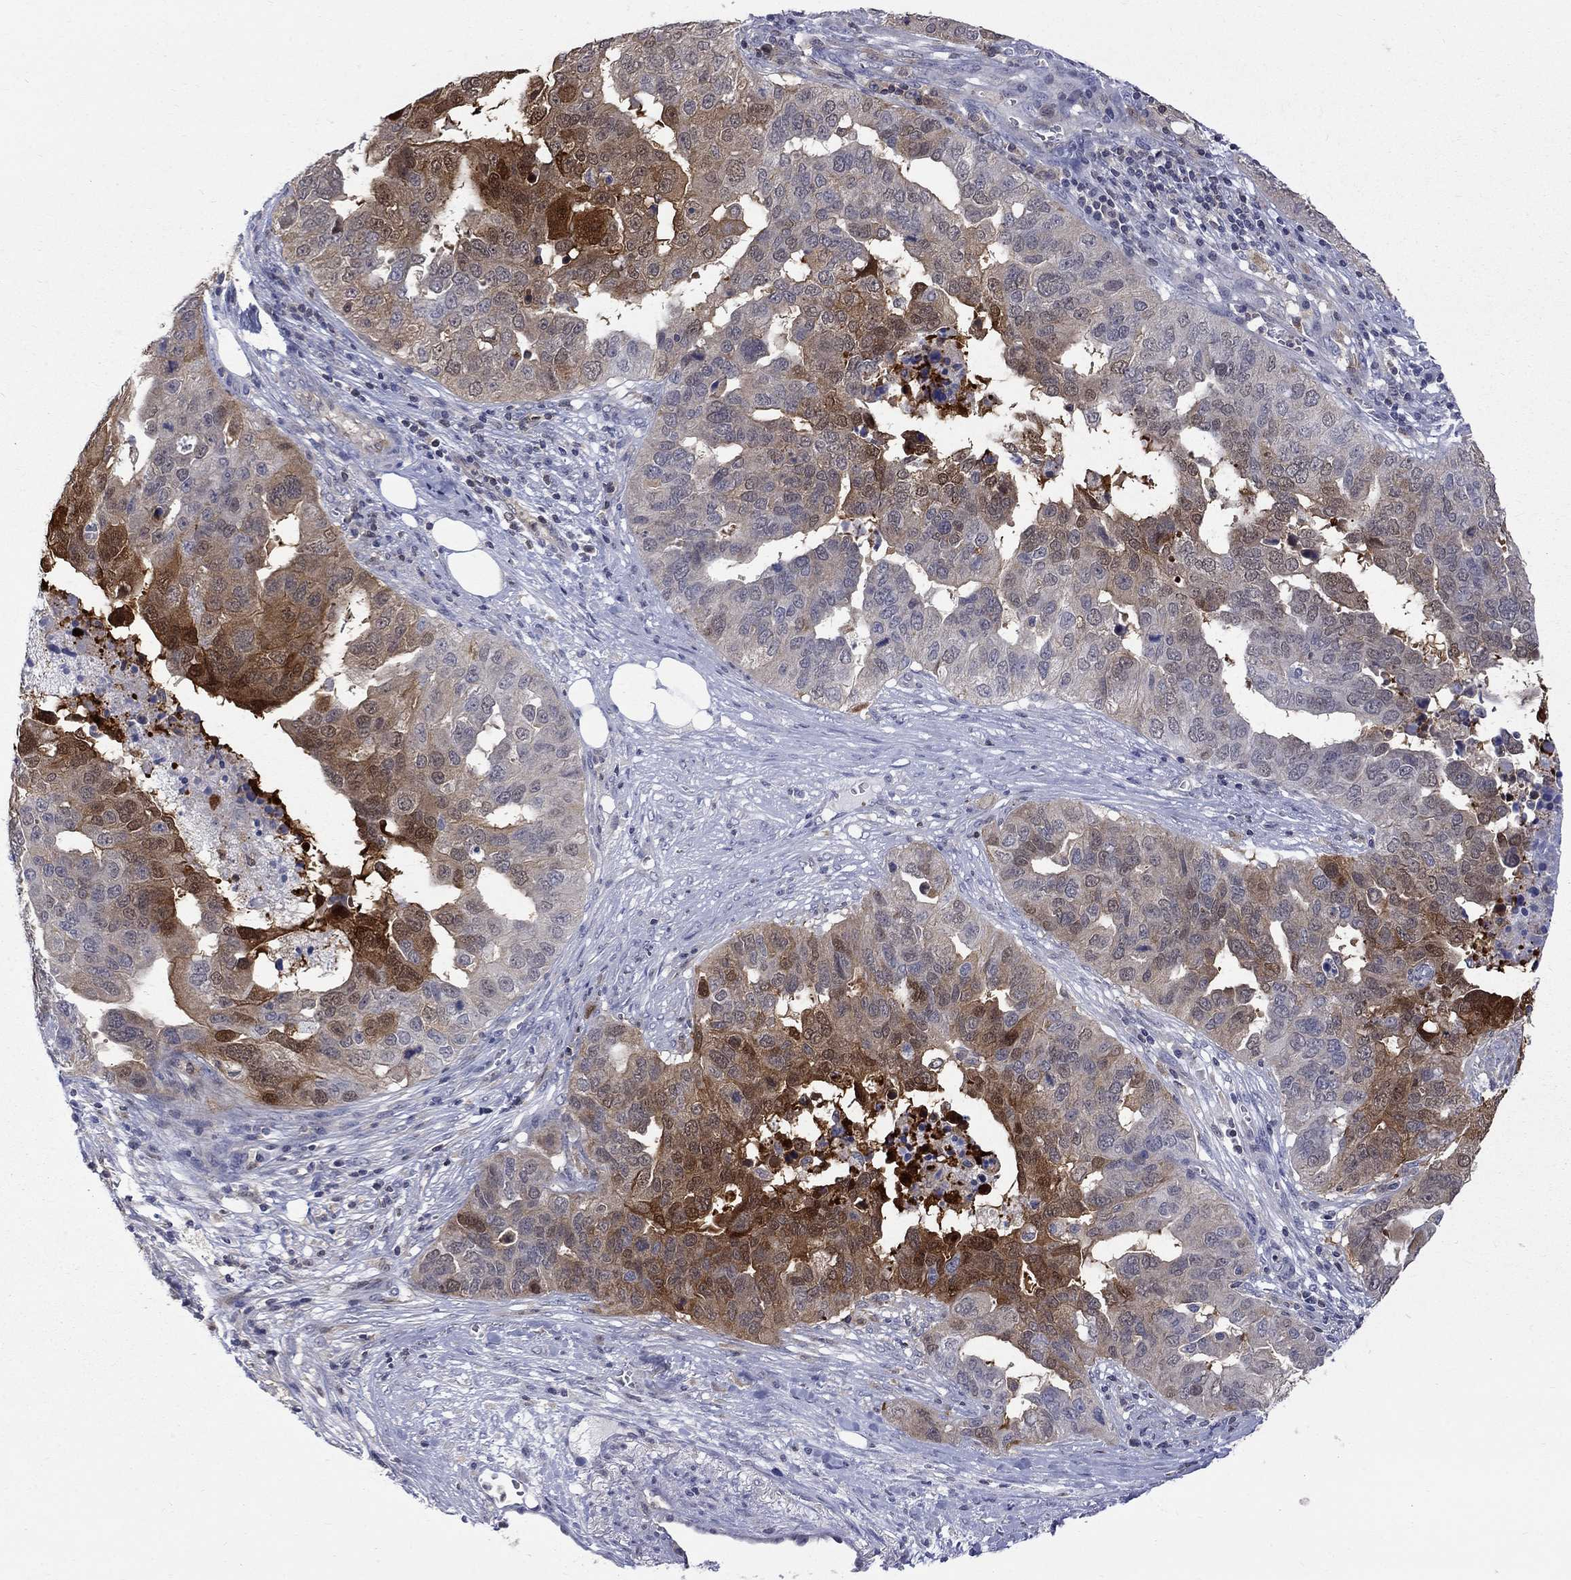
{"staining": {"intensity": "strong", "quantity": "<25%", "location": "cytoplasmic/membranous"}, "tissue": "ovarian cancer", "cell_type": "Tumor cells", "image_type": "cancer", "snomed": [{"axis": "morphology", "description": "Carcinoma, endometroid"}, {"axis": "topography", "description": "Soft tissue"}, {"axis": "topography", "description": "Ovary"}], "caption": "An image of ovarian endometroid carcinoma stained for a protein exhibits strong cytoplasmic/membranous brown staining in tumor cells. (DAB = brown stain, brightfield microscopy at high magnification).", "gene": "HKDC1", "patient": {"sex": "female", "age": 52}}